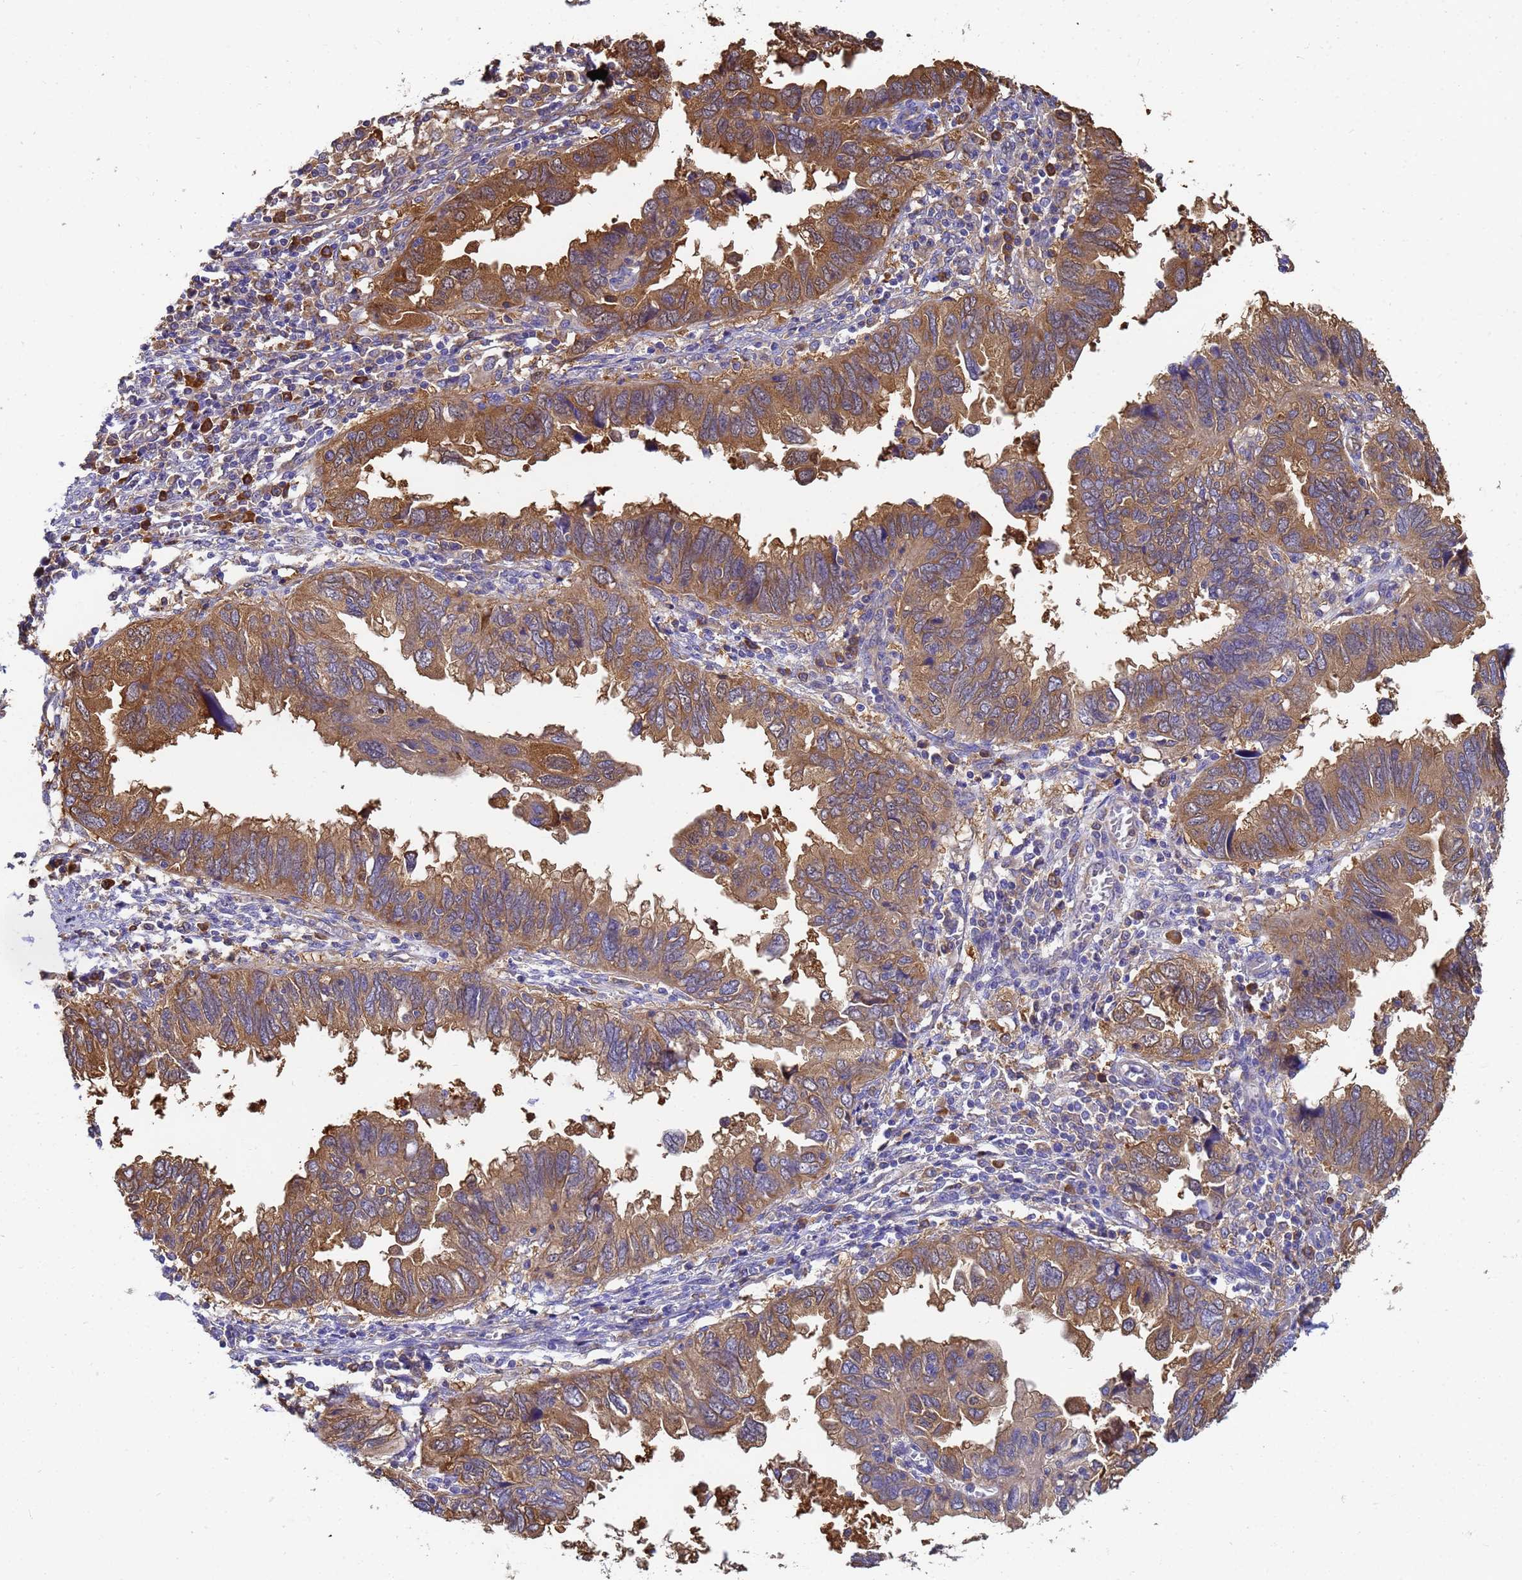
{"staining": {"intensity": "moderate", "quantity": ">75%", "location": "cytoplasmic/membranous"}, "tissue": "endometrial cancer", "cell_type": "Tumor cells", "image_type": "cancer", "snomed": [{"axis": "morphology", "description": "Adenocarcinoma, NOS"}, {"axis": "topography", "description": "Uterus"}], "caption": "Brown immunohistochemical staining in human adenocarcinoma (endometrial) exhibits moderate cytoplasmic/membranous positivity in approximately >75% of tumor cells.", "gene": "NME1-NME2", "patient": {"sex": "female", "age": 77}}